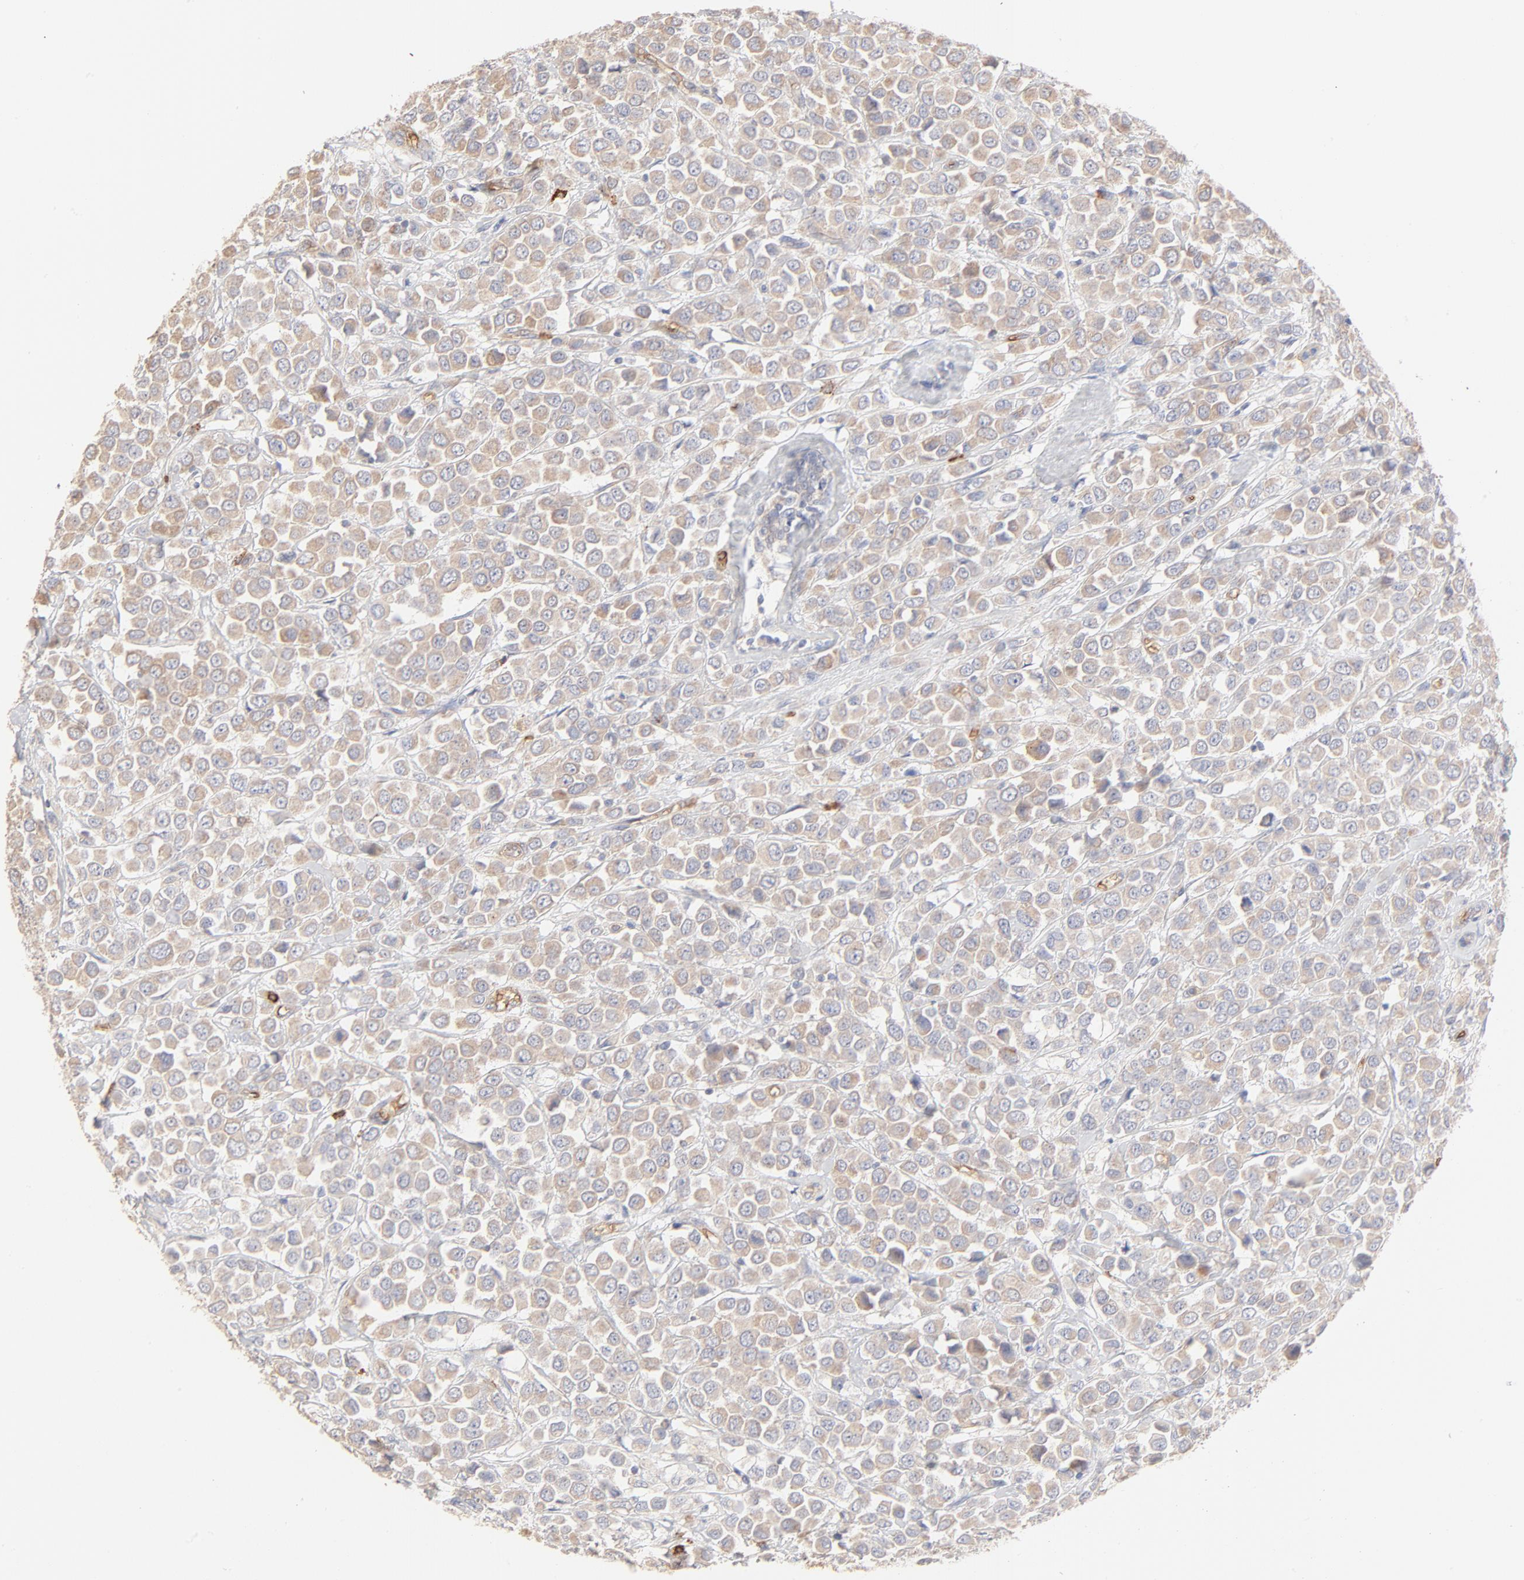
{"staining": {"intensity": "weak", "quantity": ">75%", "location": "cytoplasmic/membranous"}, "tissue": "breast cancer", "cell_type": "Tumor cells", "image_type": "cancer", "snomed": [{"axis": "morphology", "description": "Duct carcinoma"}, {"axis": "topography", "description": "Breast"}], "caption": "Immunohistochemical staining of human breast cancer (intraductal carcinoma) displays weak cytoplasmic/membranous protein staining in approximately >75% of tumor cells.", "gene": "SPTB", "patient": {"sex": "female", "age": 61}}